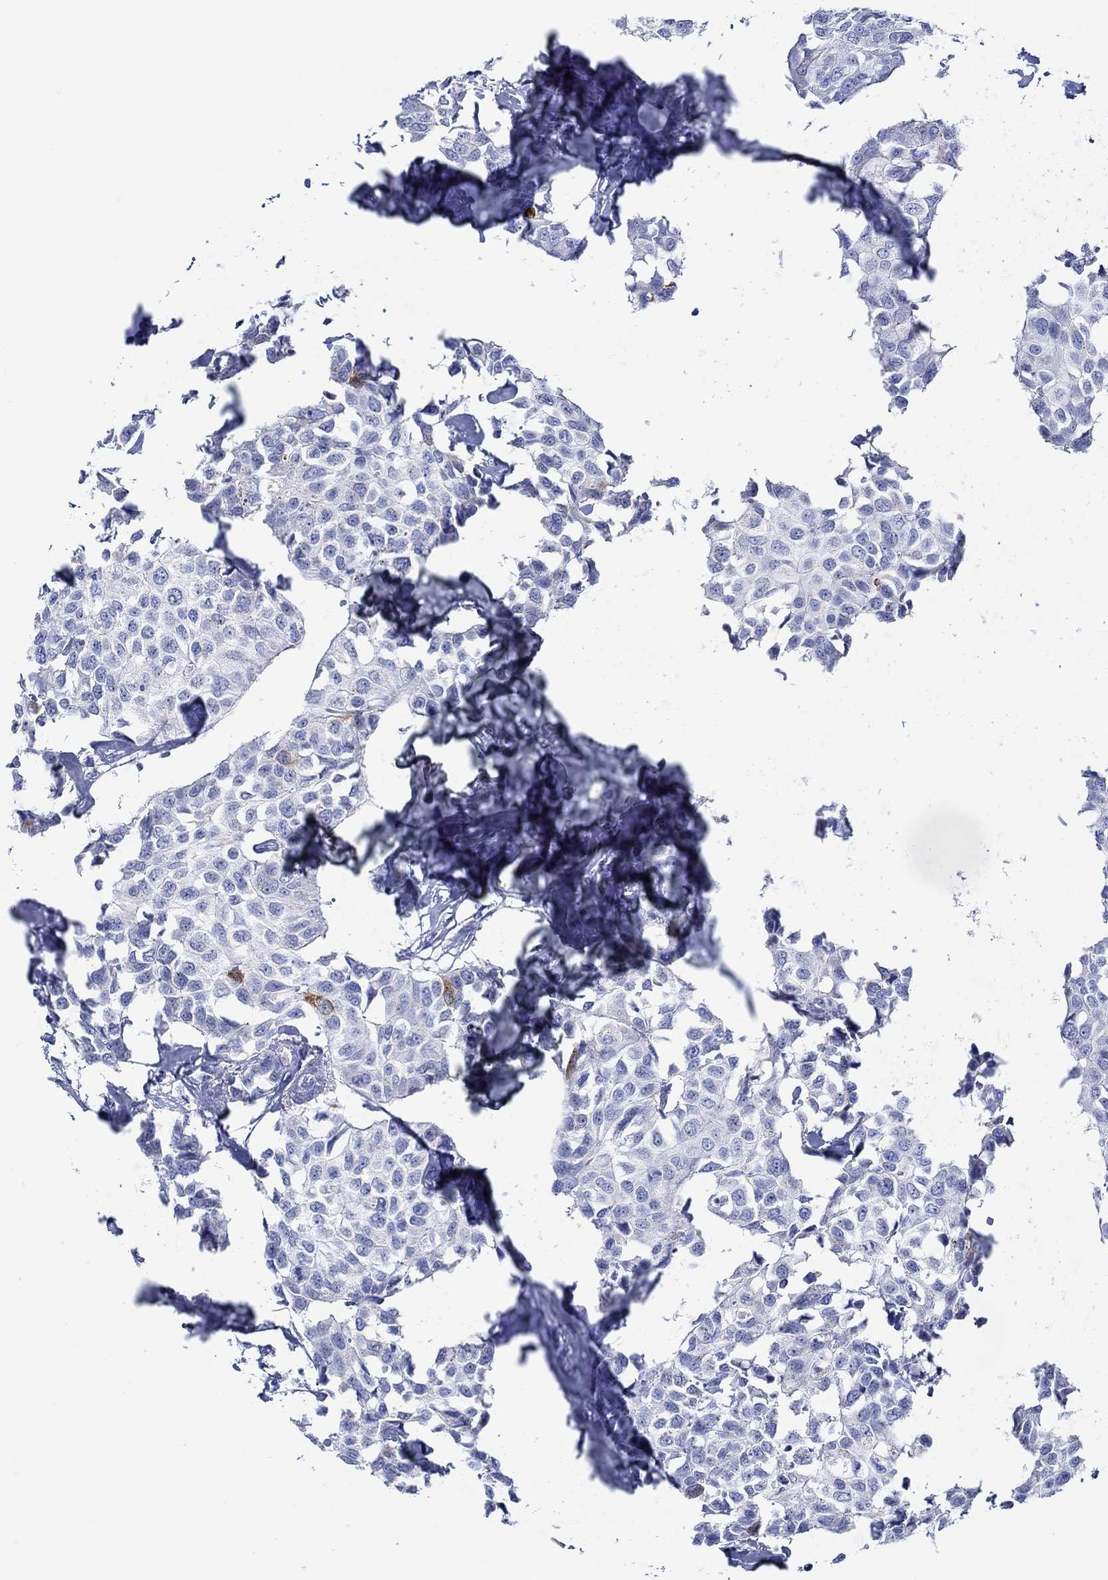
{"staining": {"intensity": "moderate", "quantity": "<25%", "location": "cytoplasmic/membranous"}, "tissue": "breast cancer", "cell_type": "Tumor cells", "image_type": "cancer", "snomed": [{"axis": "morphology", "description": "Duct carcinoma"}, {"axis": "topography", "description": "Breast"}], "caption": "Immunohistochemical staining of human infiltrating ductal carcinoma (breast) exhibits low levels of moderate cytoplasmic/membranous protein positivity in about <25% of tumor cells.", "gene": "IGFBP6", "patient": {"sex": "female", "age": 80}}